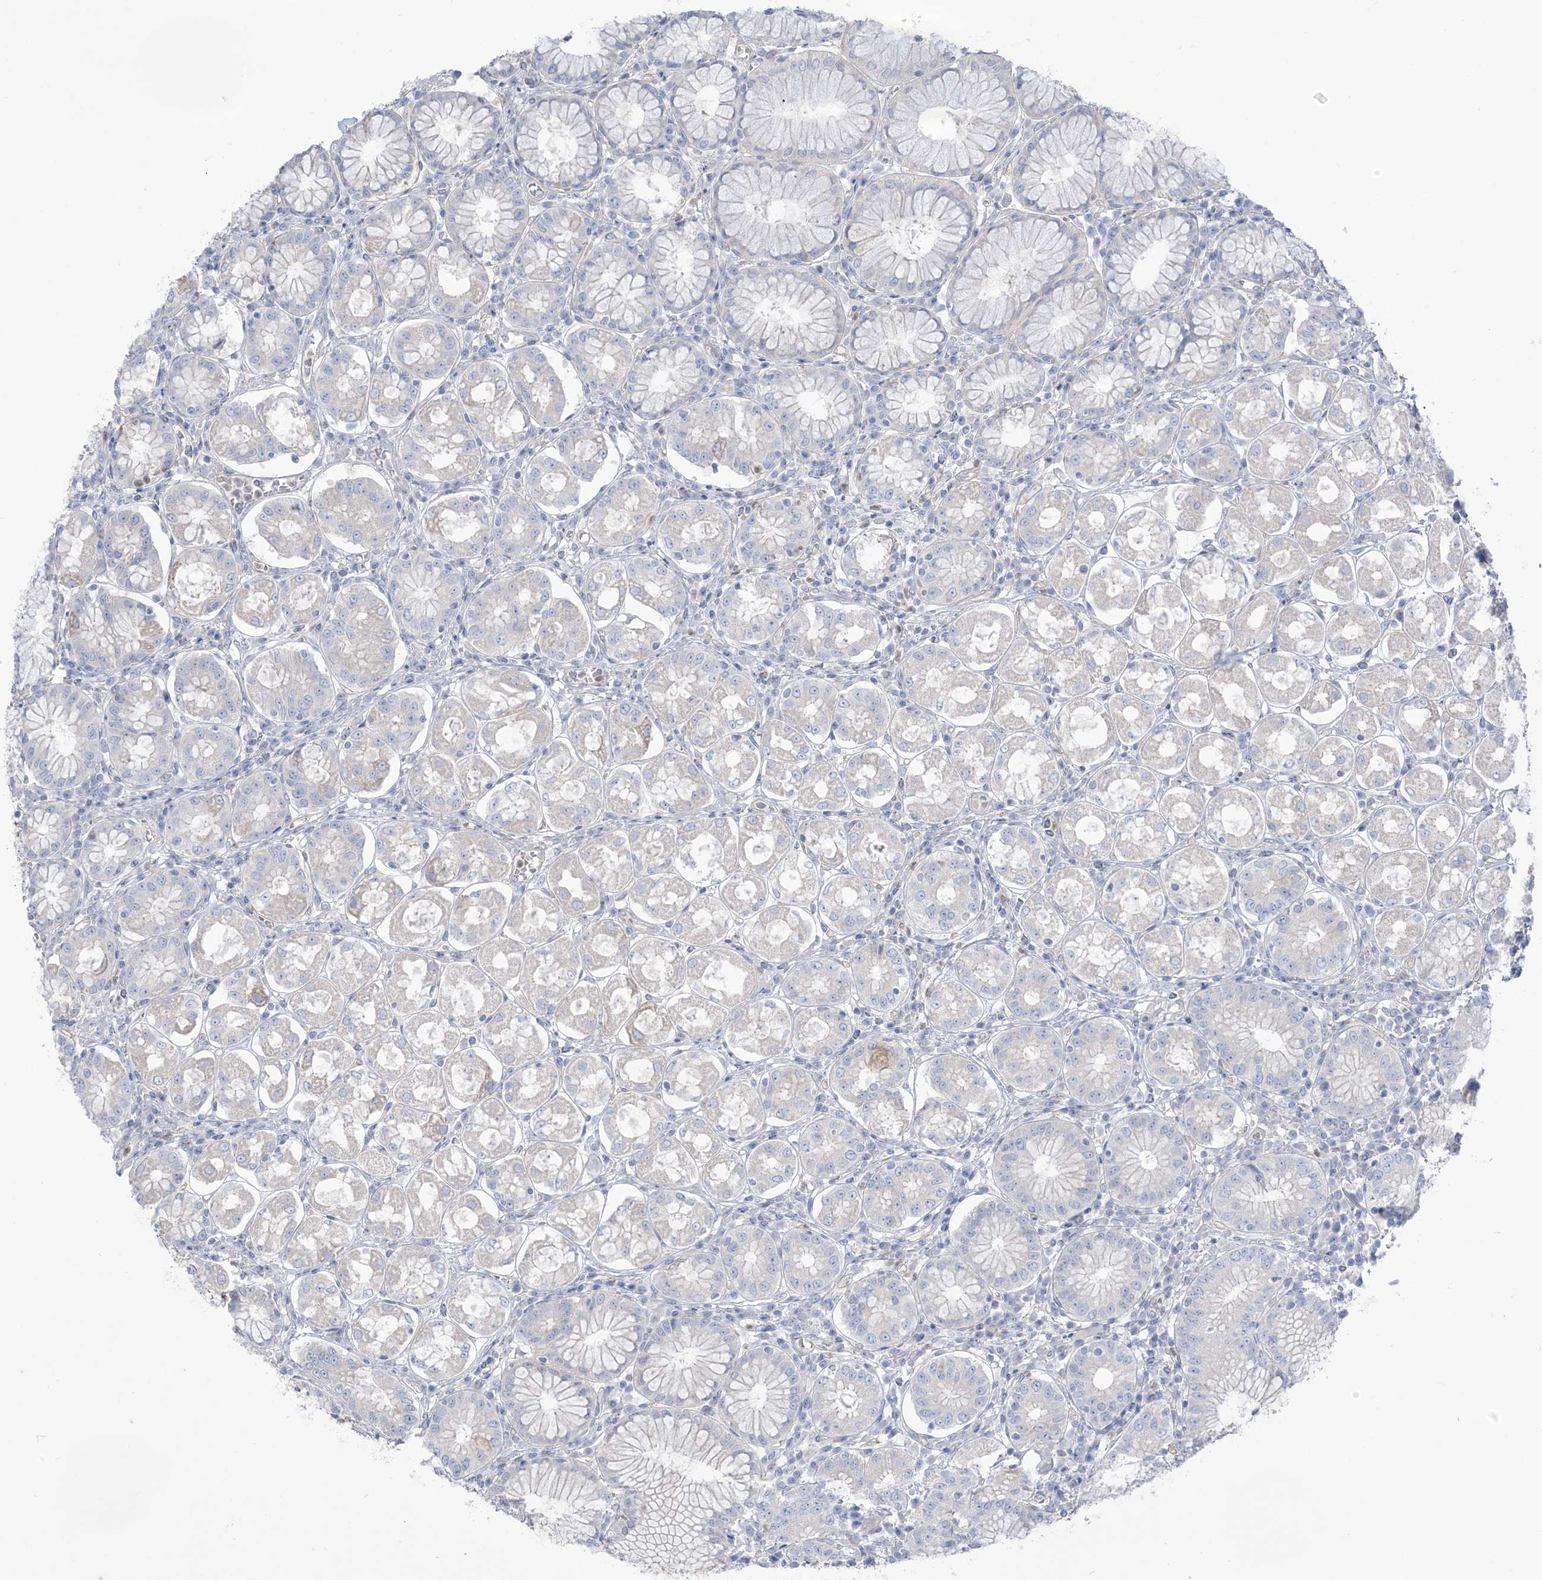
{"staining": {"intensity": "negative", "quantity": "none", "location": "none"}, "tissue": "stomach", "cell_type": "Glandular cells", "image_type": "normal", "snomed": [{"axis": "morphology", "description": "Normal tissue, NOS"}, {"axis": "topography", "description": "Stomach, lower"}], "caption": "Immunohistochemistry of benign stomach shows no positivity in glandular cells.", "gene": "MTHFD2L", "patient": {"sex": "female", "age": 56}}